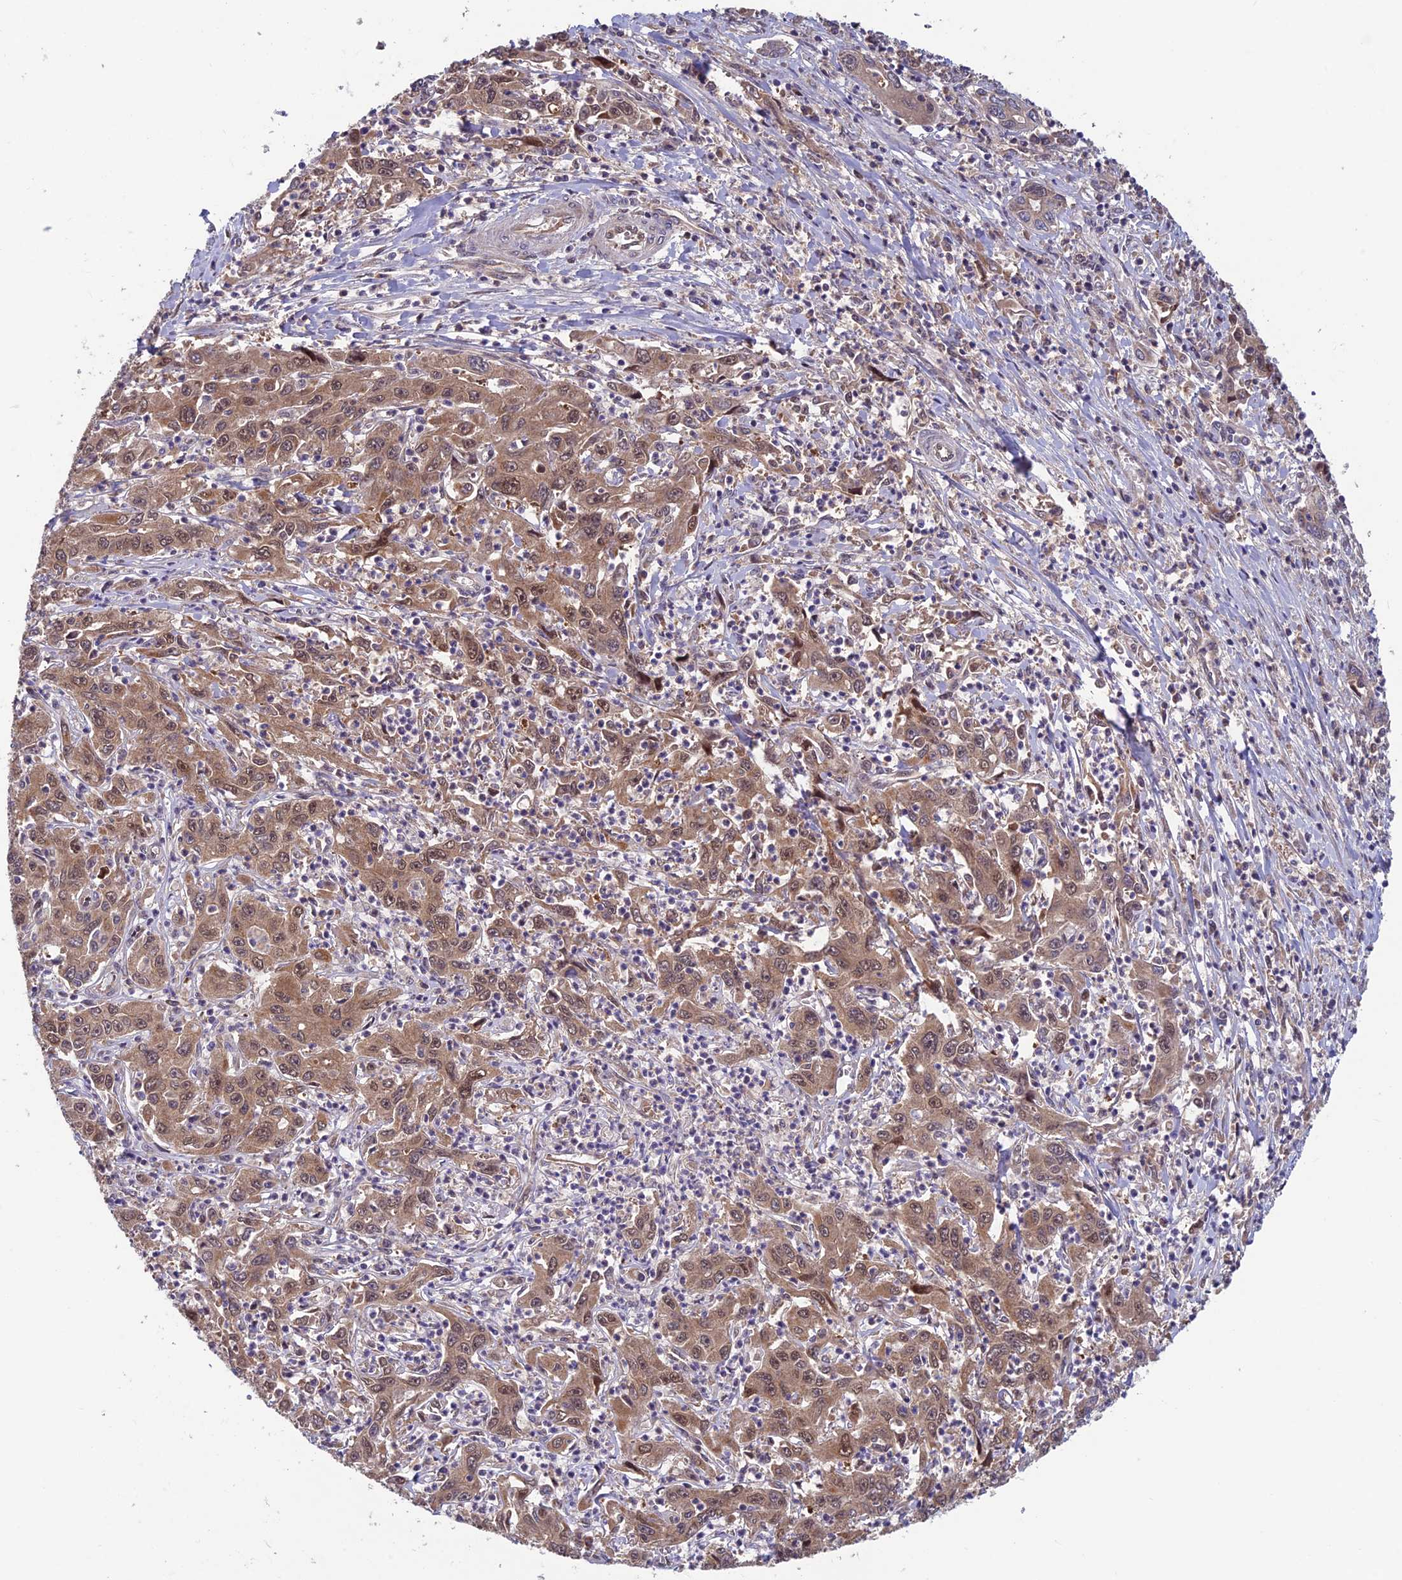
{"staining": {"intensity": "moderate", "quantity": ">75%", "location": "cytoplasmic/membranous,nuclear"}, "tissue": "liver cancer", "cell_type": "Tumor cells", "image_type": "cancer", "snomed": [{"axis": "morphology", "description": "Carcinoma, Hepatocellular, NOS"}, {"axis": "topography", "description": "Liver"}], "caption": "Protein staining of liver hepatocellular carcinoma tissue reveals moderate cytoplasmic/membranous and nuclear staining in about >75% of tumor cells. (Stains: DAB (3,3'-diaminobenzidine) in brown, nuclei in blue, Microscopy: brightfield microscopy at high magnification).", "gene": "CCDC15", "patient": {"sex": "male", "age": 63}}